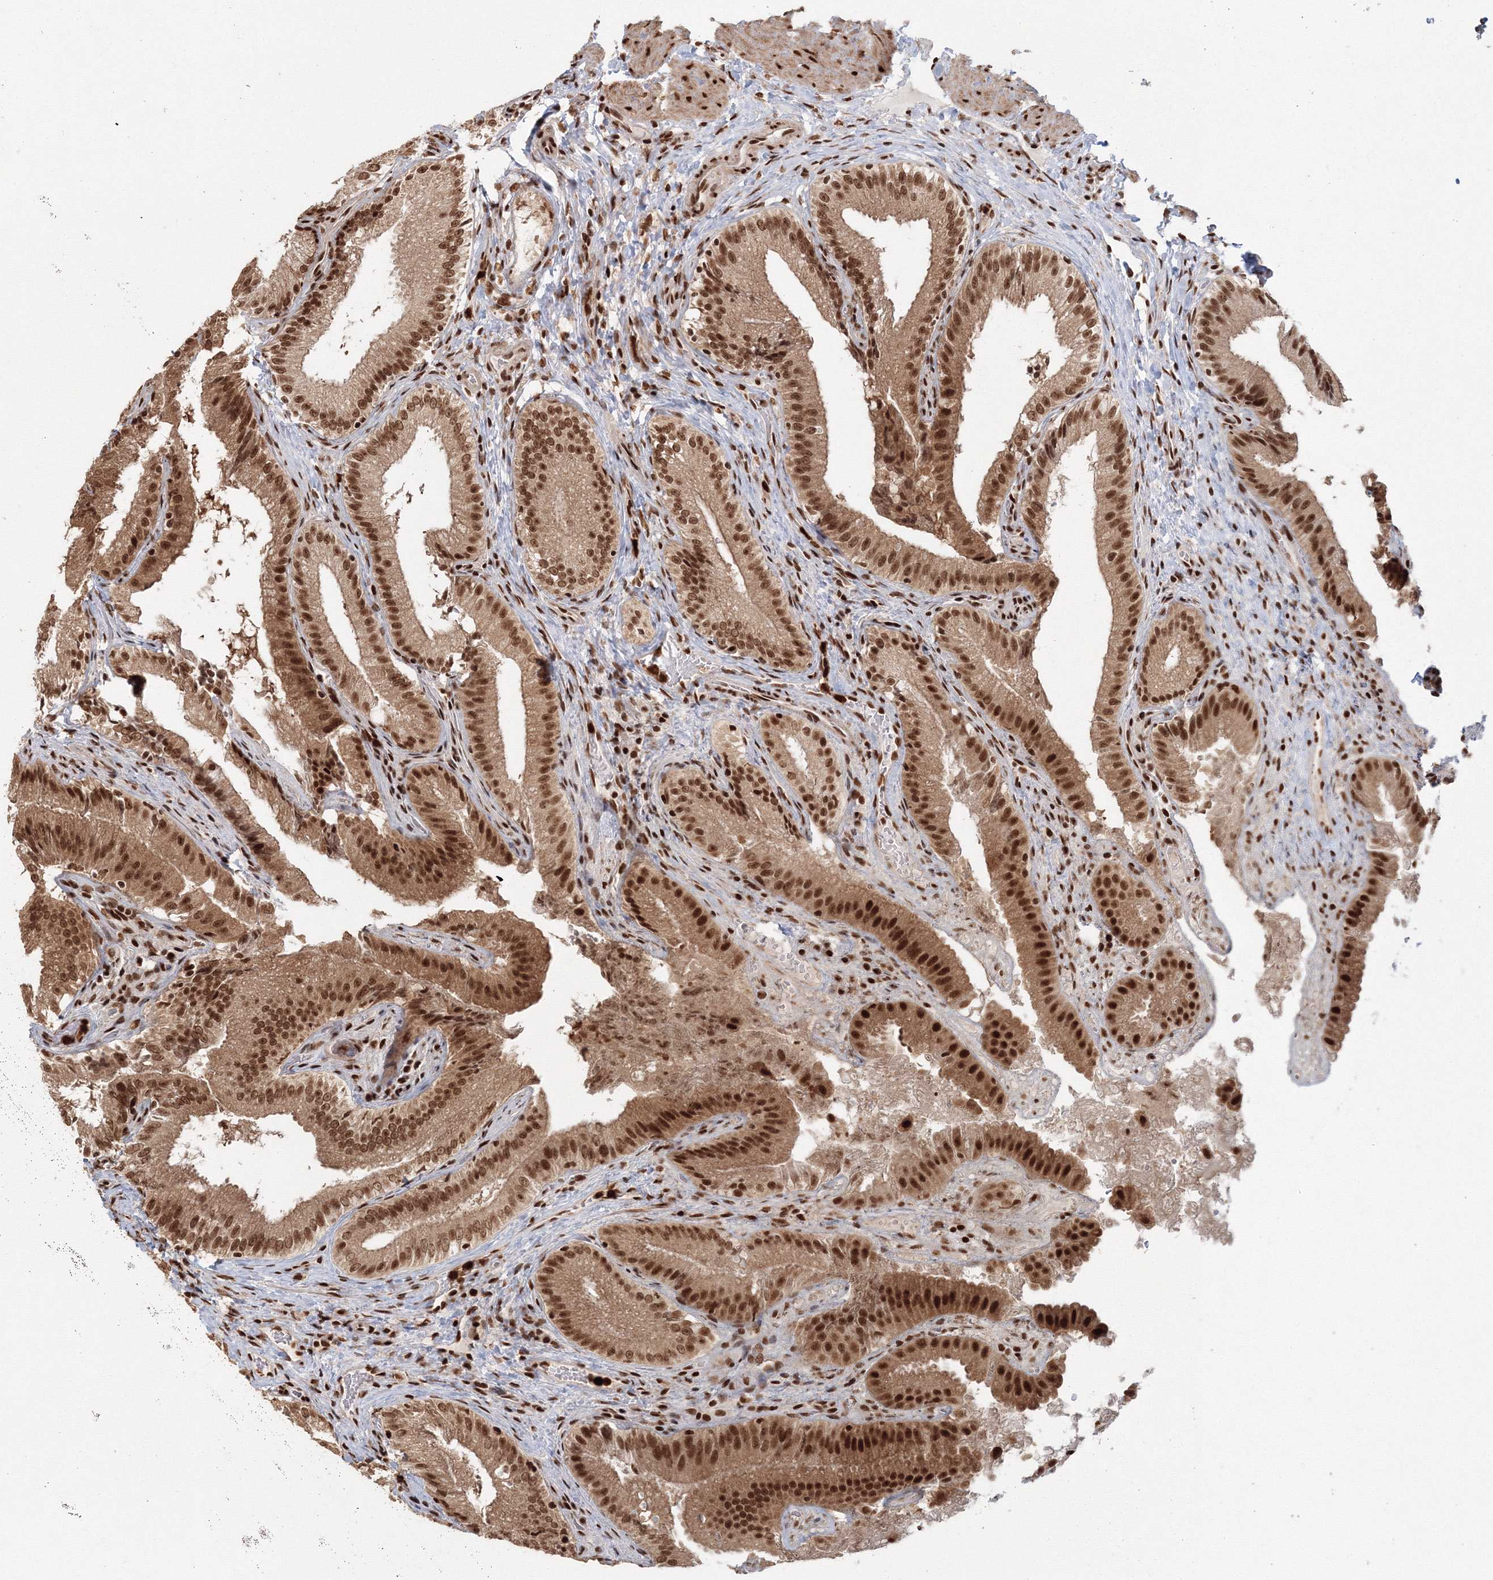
{"staining": {"intensity": "strong", "quantity": ">75%", "location": "nuclear"}, "tissue": "gallbladder", "cell_type": "Glandular cells", "image_type": "normal", "snomed": [{"axis": "morphology", "description": "Normal tissue, NOS"}, {"axis": "topography", "description": "Gallbladder"}], "caption": "Gallbladder stained with immunohistochemistry exhibits strong nuclear positivity in about >75% of glandular cells.", "gene": "KIF20A", "patient": {"sex": "female", "age": 30}}